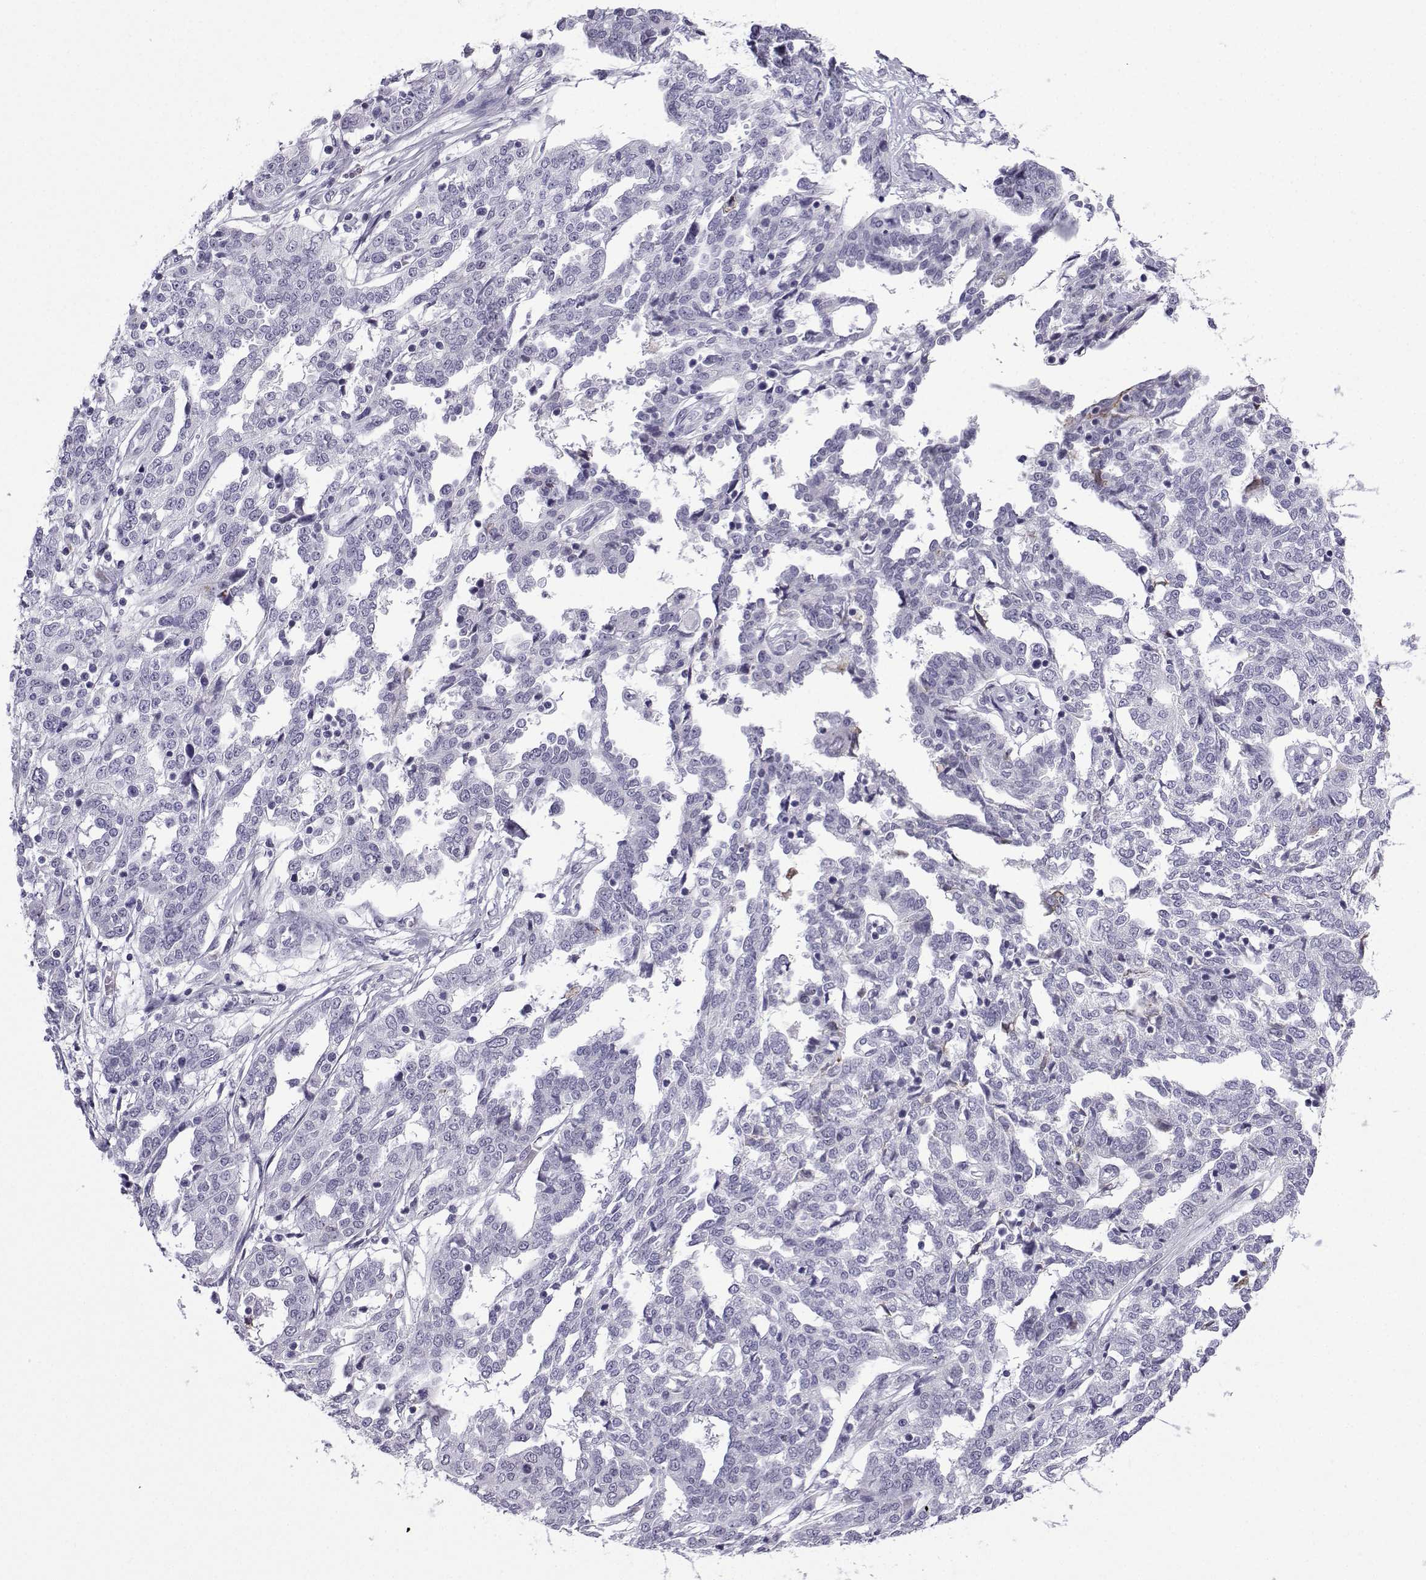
{"staining": {"intensity": "weak", "quantity": "<25%", "location": "cytoplasmic/membranous"}, "tissue": "ovarian cancer", "cell_type": "Tumor cells", "image_type": "cancer", "snomed": [{"axis": "morphology", "description": "Cystadenocarcinoma, serous, NOS"}, {"axis": "topography", "description": "Ovary"}], "caption": "DAB (3,3'-diaminobenzidine) immunohistochemical staining of human ovarian cancer (serous cystadenocarcinoma) exhibits no significant positivity in tumor cells.", "gene": "MRGBP", "patient": {"sex": "female", "age": 67}}